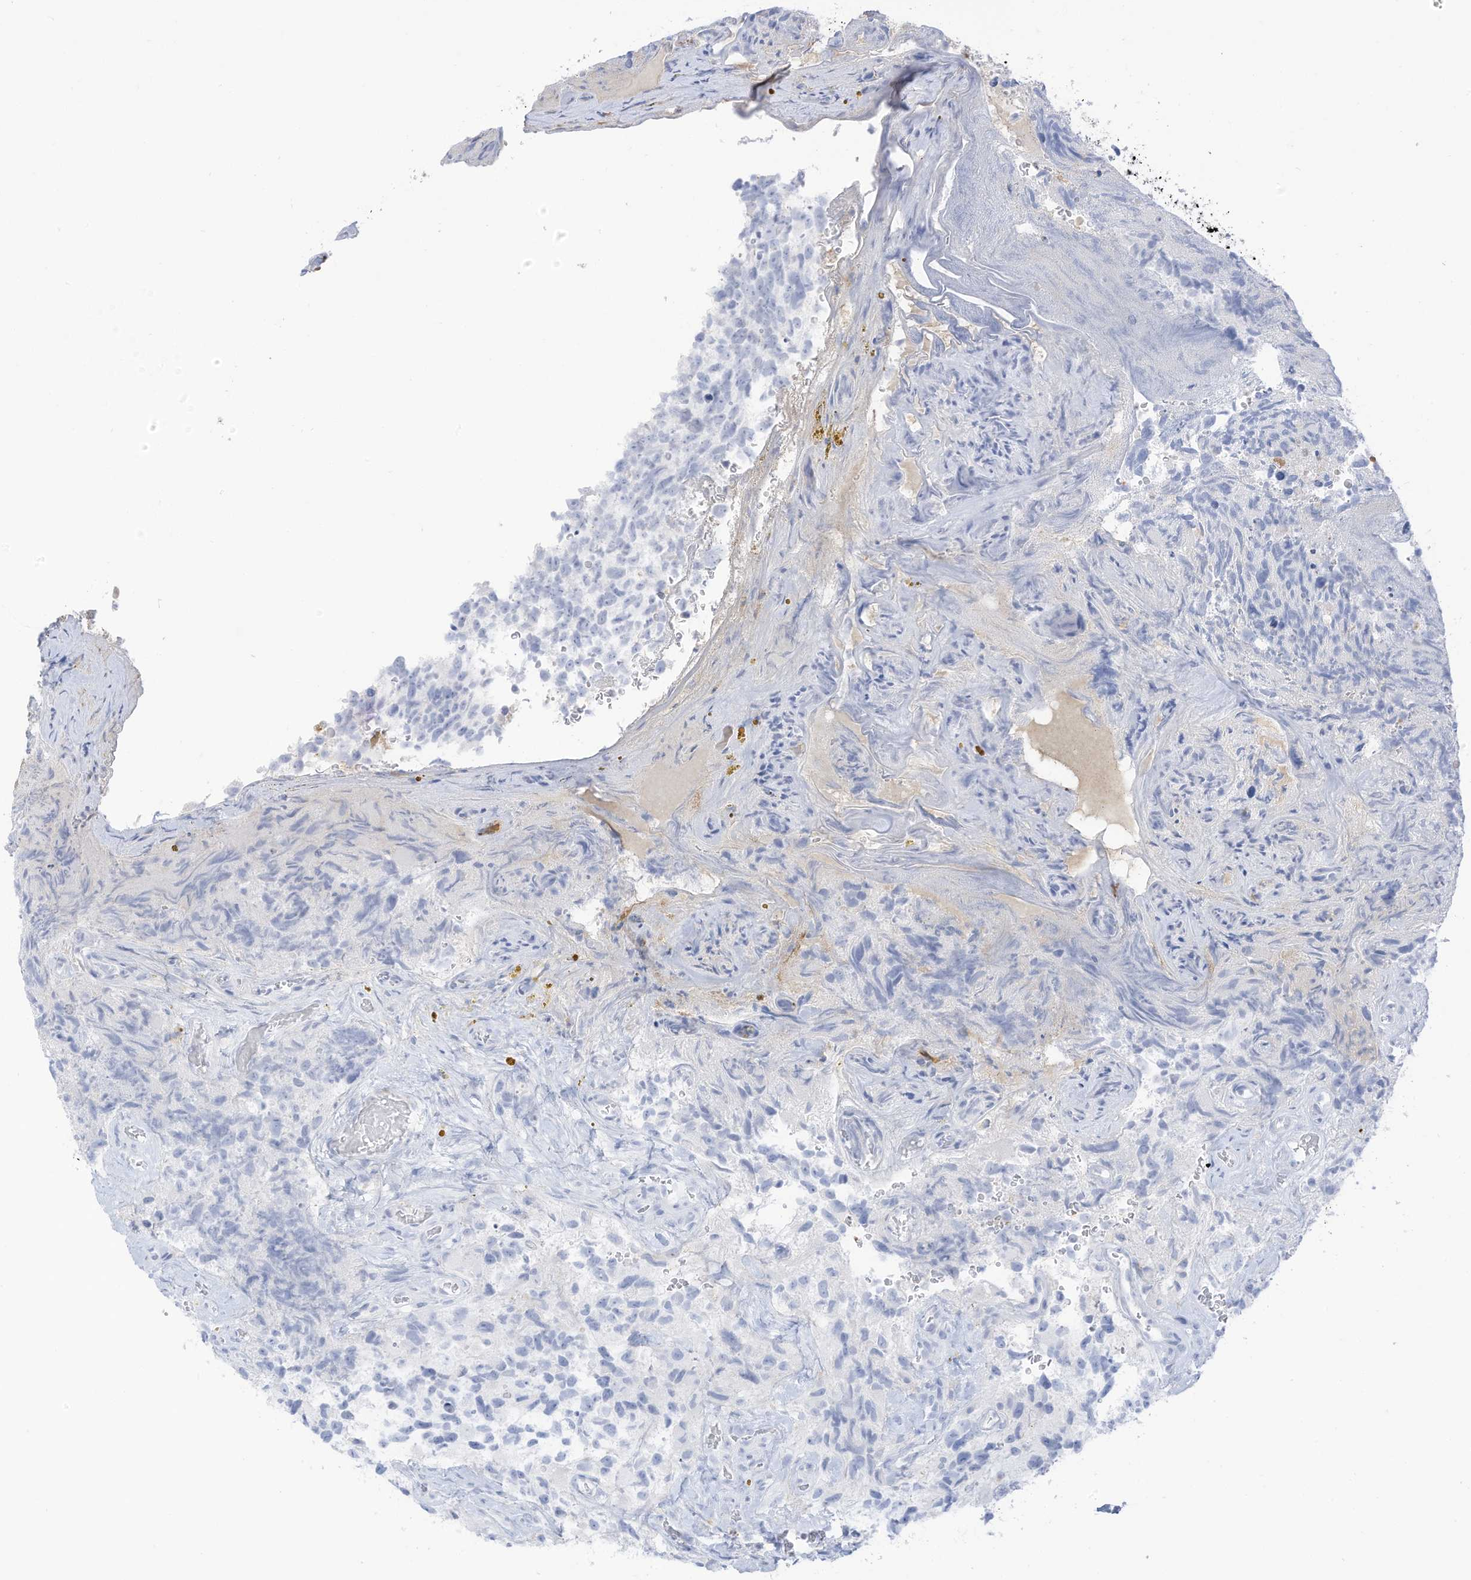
{"staining": {"intensity": "negative", "quantity": "none", "location": "none"}, "tissue": "glioma", "cell_type": "Tumor cells", "image_type": "cancer", "snomed": [{"axis": "morphology", "description": "Glioma, malignant, High grade"}, {"axis": "topography", "description": "Brain"}], "caption": "Tumor cells show no significant expression in high-grade glioma (malignant).", "gene": "HSD17B13", "patient": {"sex": "male", "age": 69}}